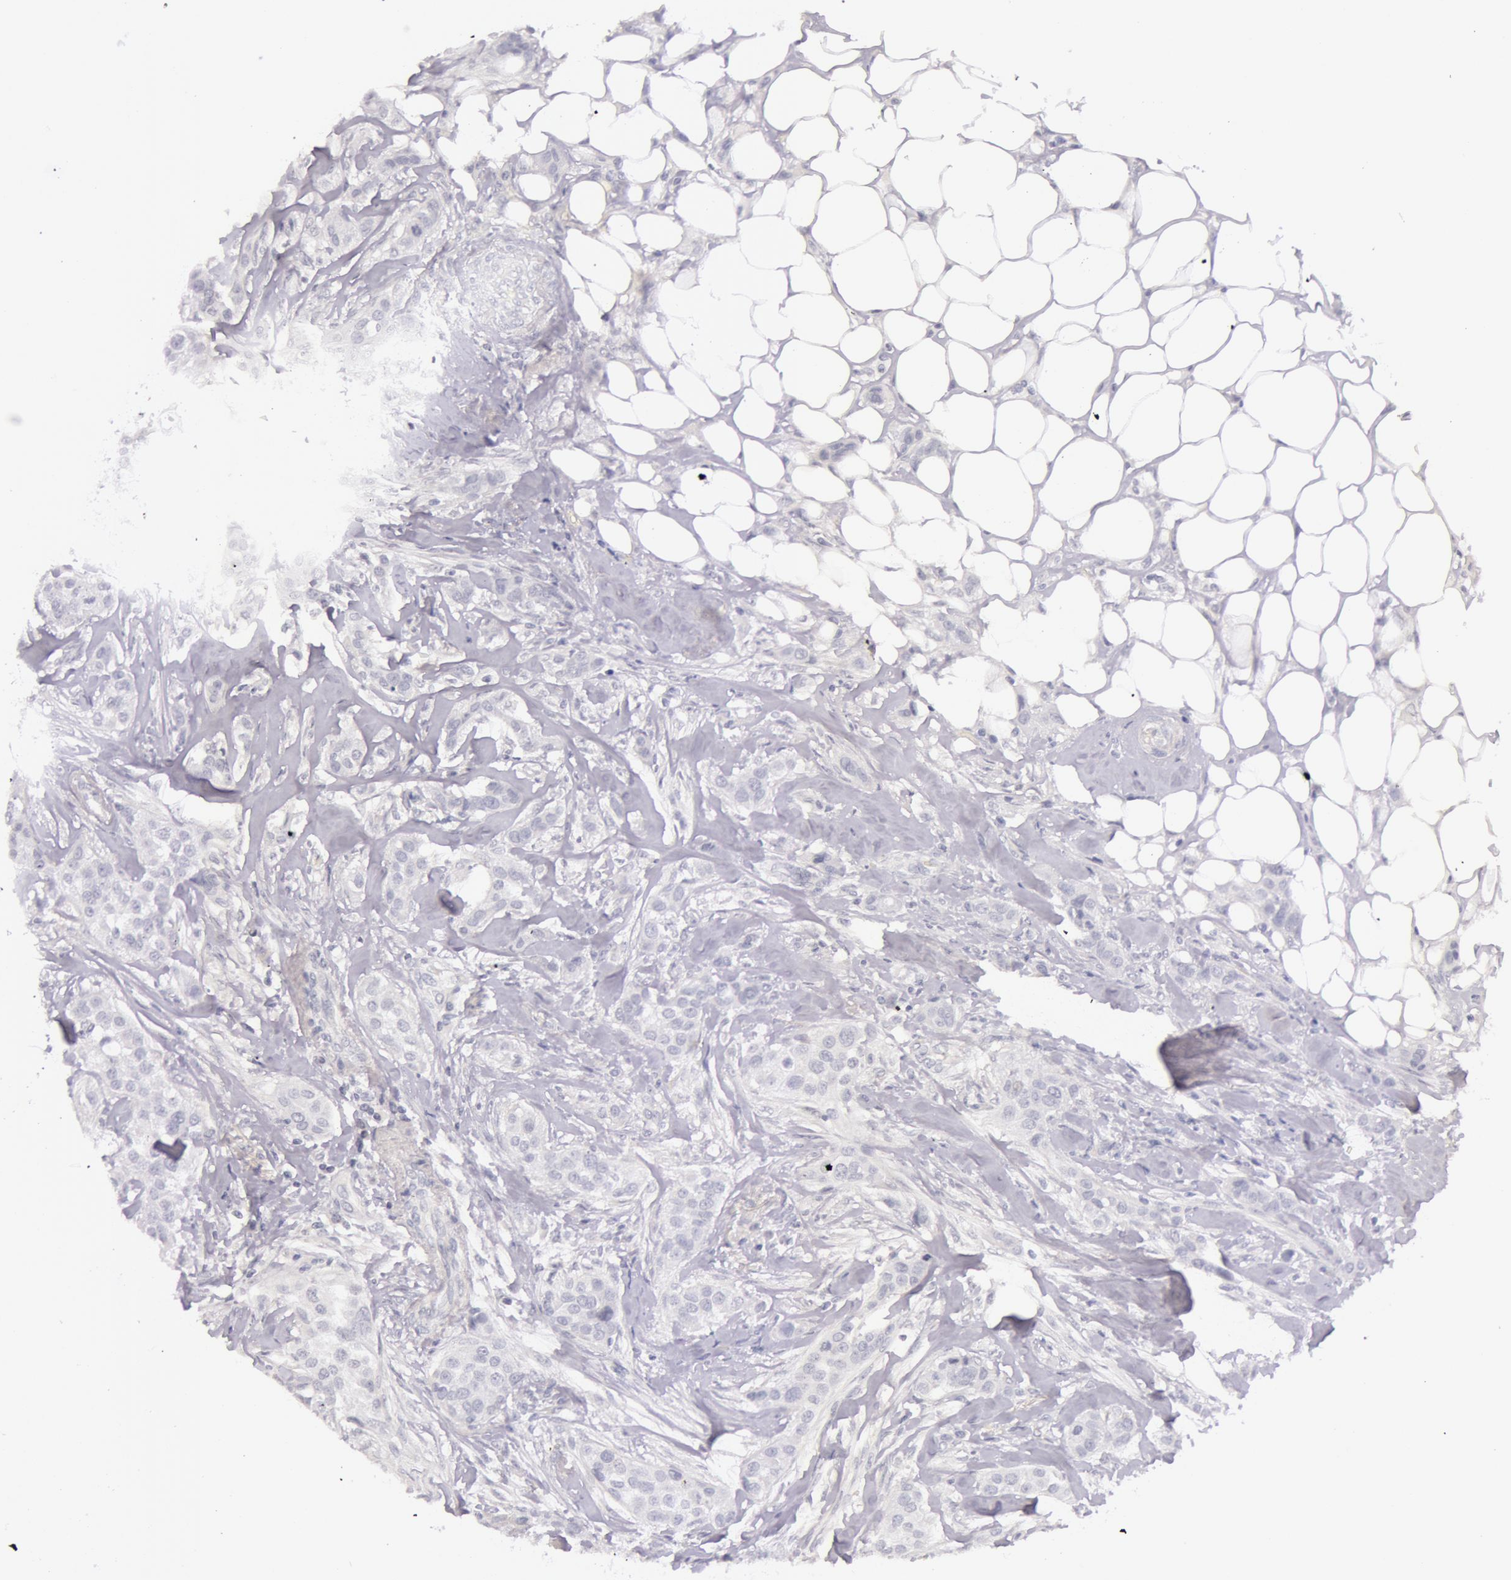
{"staining": {"intensity": "negative", "quantity": "none", "location": "none"}, "tissue": "breast cancer", "cell_type": "Tumor cells", "image_type": "cancer", "snomed": [{"axis": "morphology", "description": "Duct carcinoma"}, {"axis": "topography", "description": "Breast"}], "caption": "DAB (3,3'-diaminobenzidine) immunohistochemical staining of breast cancer shows no significant staining in tumor cells.", "gene": "RBMY1F", "patient": {"sex": "female", "age": 45}}